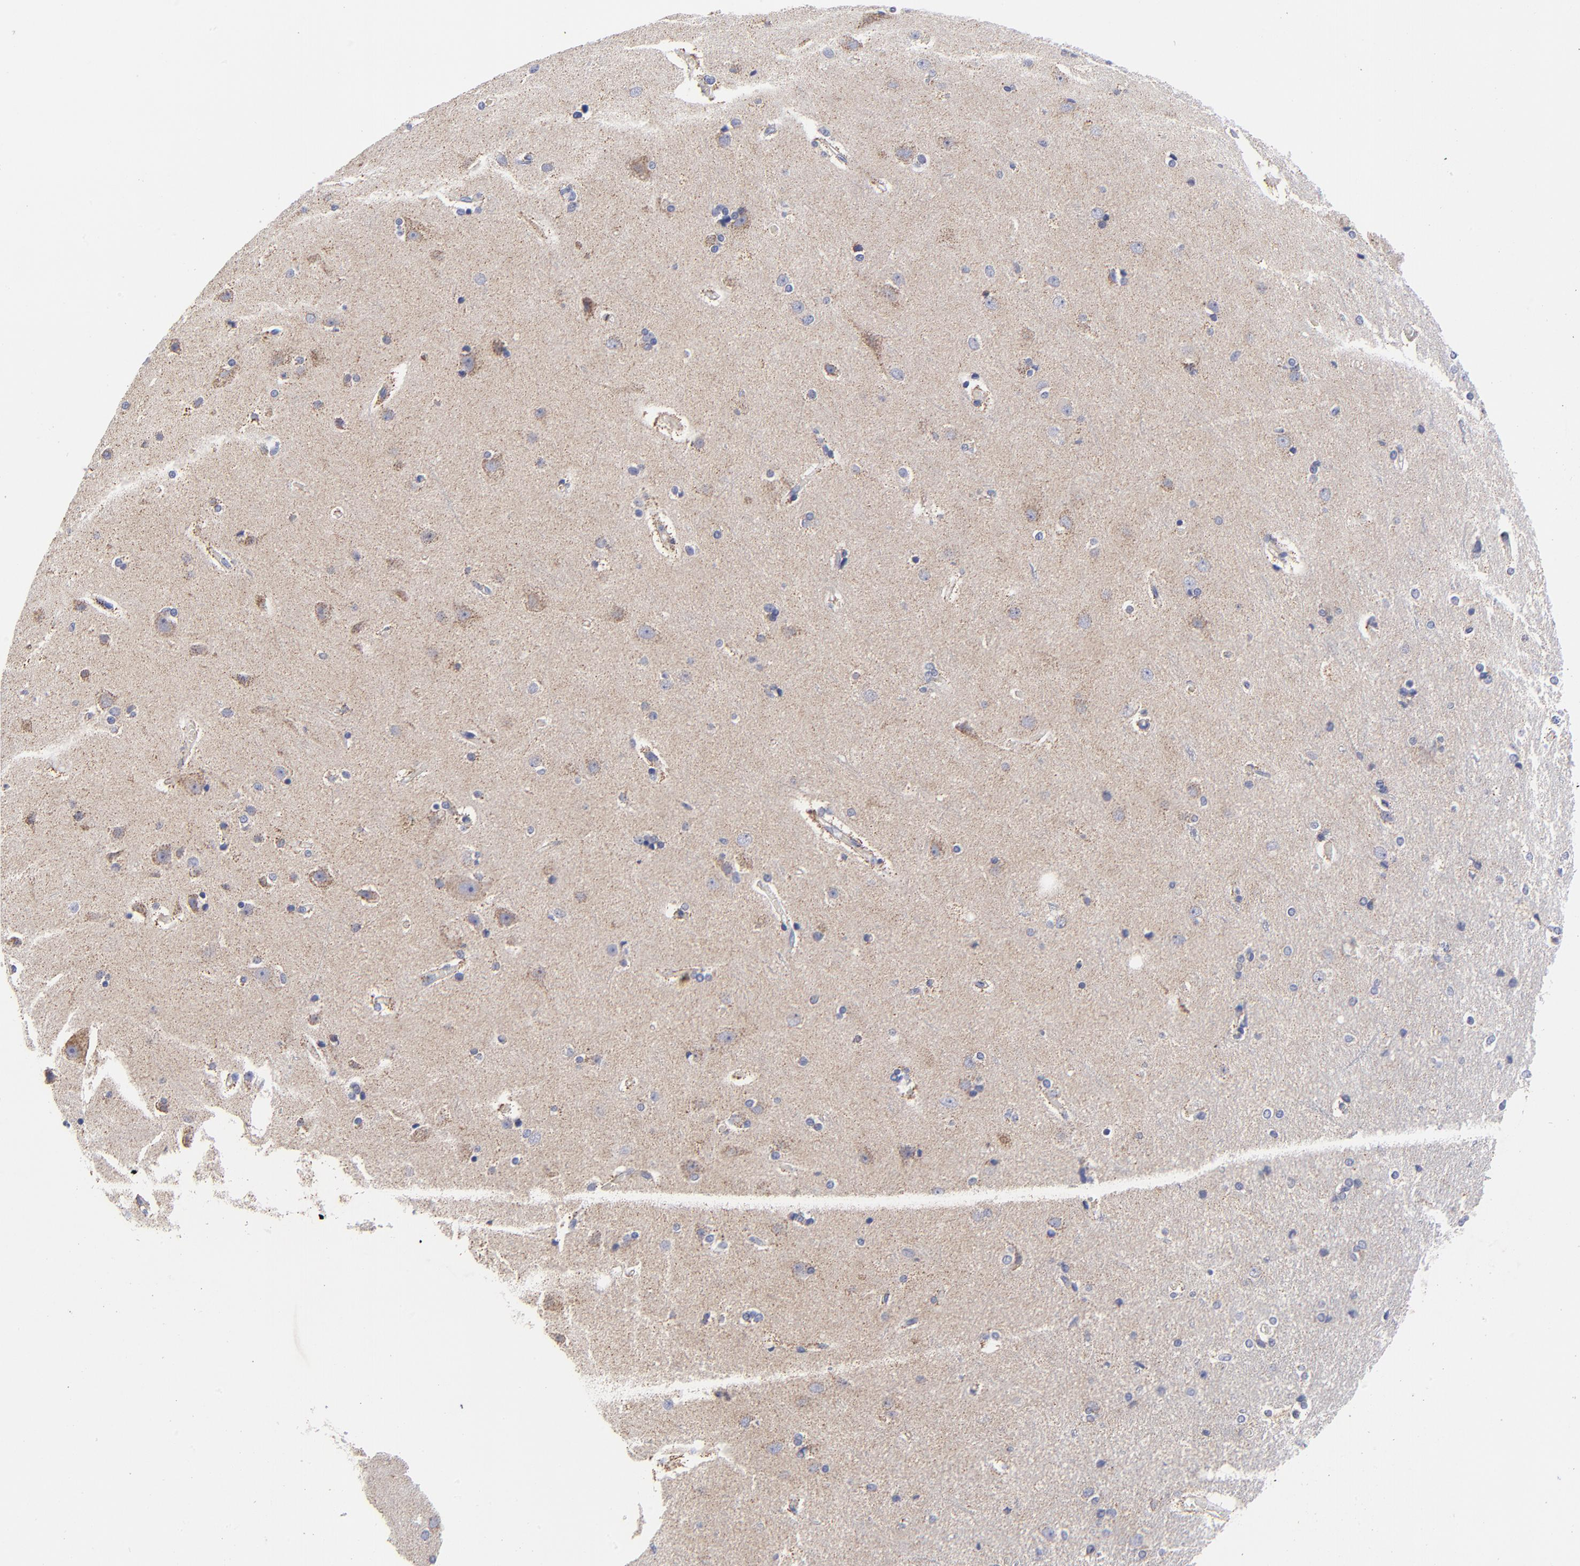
{"staining": {"intensity": "negative", "quantity": "none", "location": "none"}, "tissue": "cerebral cortex", "cell_type": "Endothelial cells", "image_type": "normal", "snomed": [{"axis": "morphology", "description": "Normal tissue, NOS"}, {"axis": "topography", "description": "Cerebral cortex"}], "caption": "DAB immunohistochemical staining of benign cerebral cortex shows no significant staining in endothelial cells.", "gene": "FBXL12", "patient": {"sex": "male", "age": 62}}